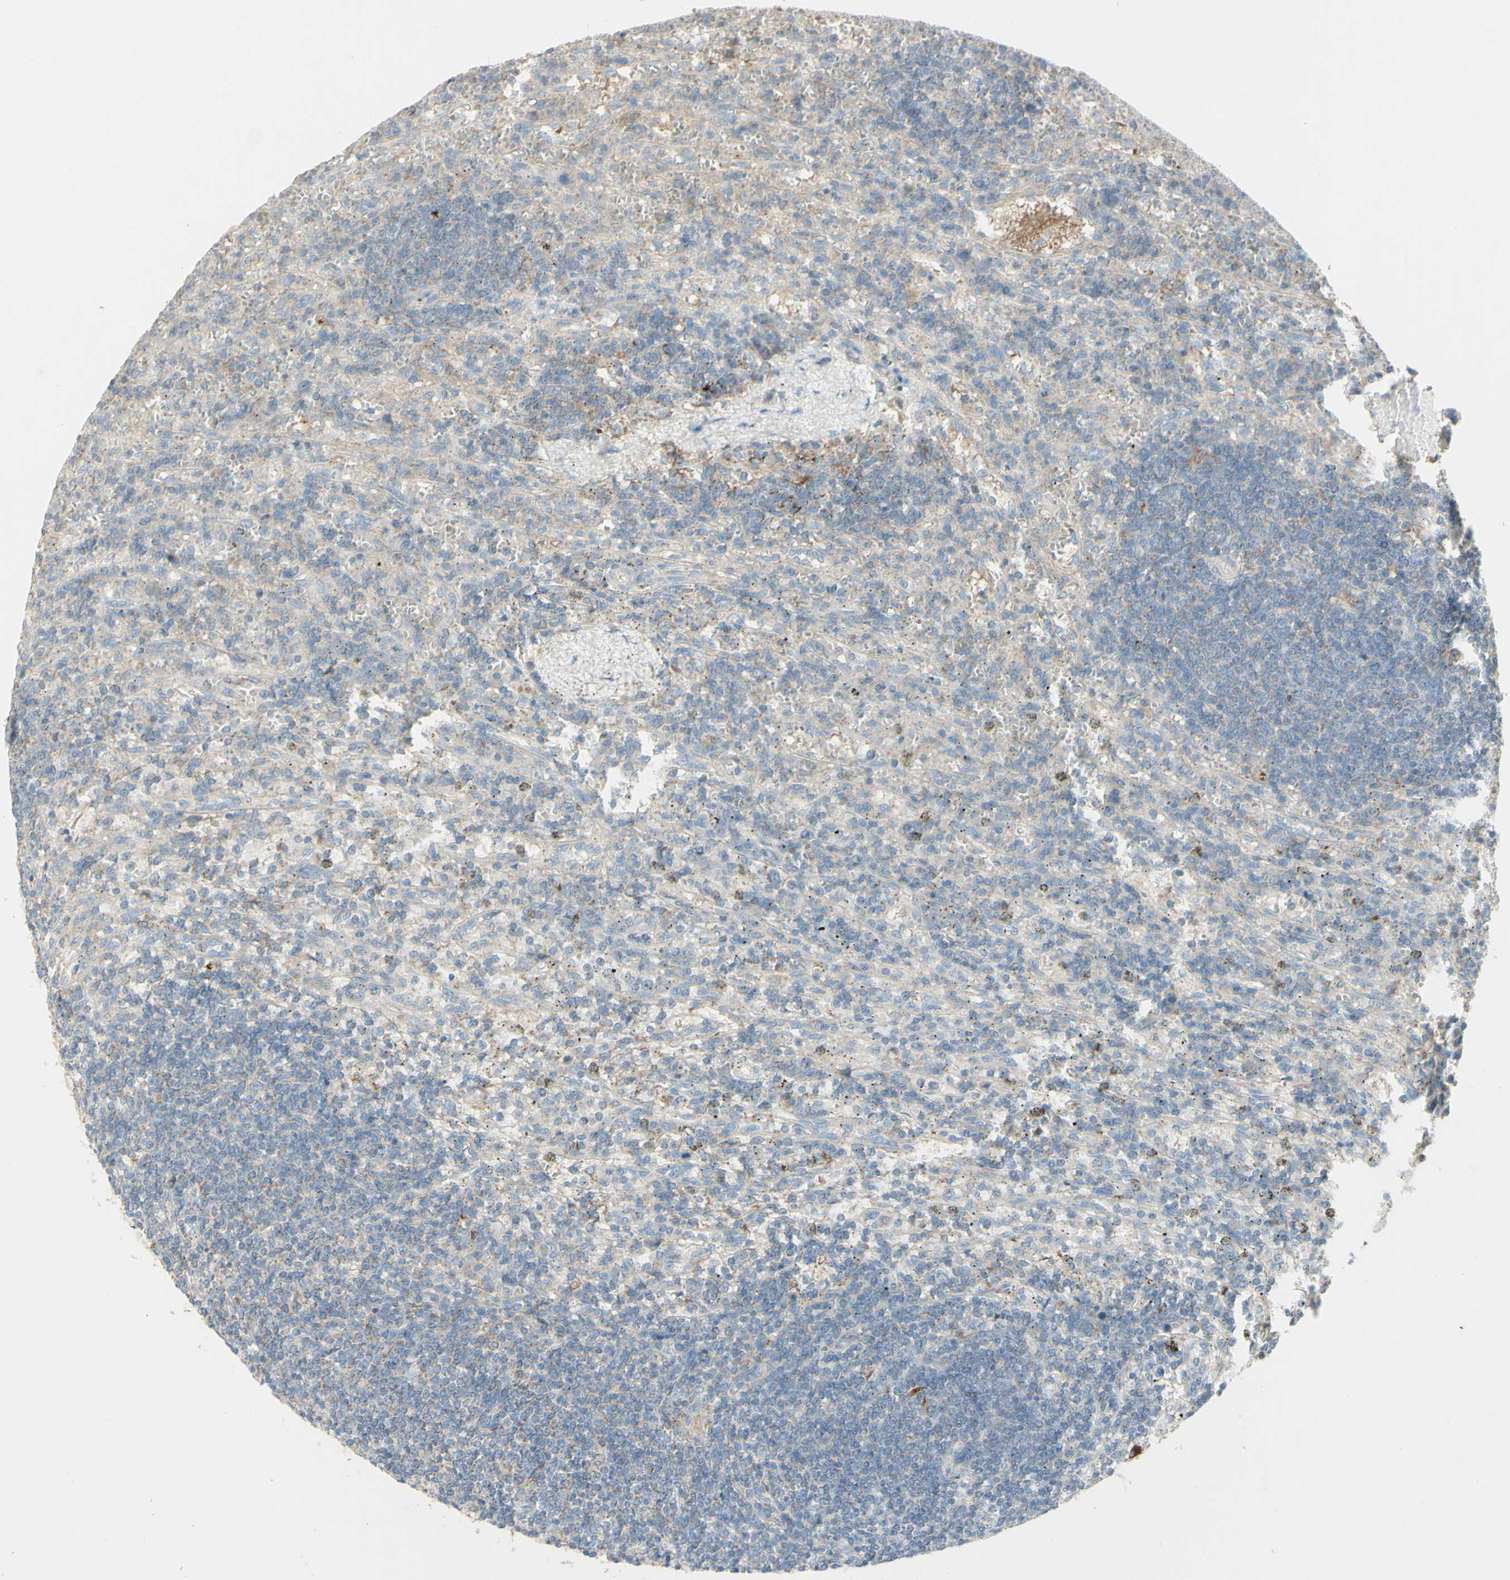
{"staining": {"intensity": "weak", "quantity": "<25%", "location": "cytoplasmic/membranous"}, "tissue": "lymphoma", "cell_type": "Tumor cells", "image_type": "cancer", "snomed": [{"axis": "morphology", "description": "Malignant lymphoma, non-Hodgkin's type, Low grade"}, {"axis": "topography", "description": "Spleen"}], "caption": "Immunohistochemical staining of human lymphoma exhibits no significant positivity in tumor cells.", "gene": "CNTNAP1", "patient": {"sex": "male", "age": 76}}